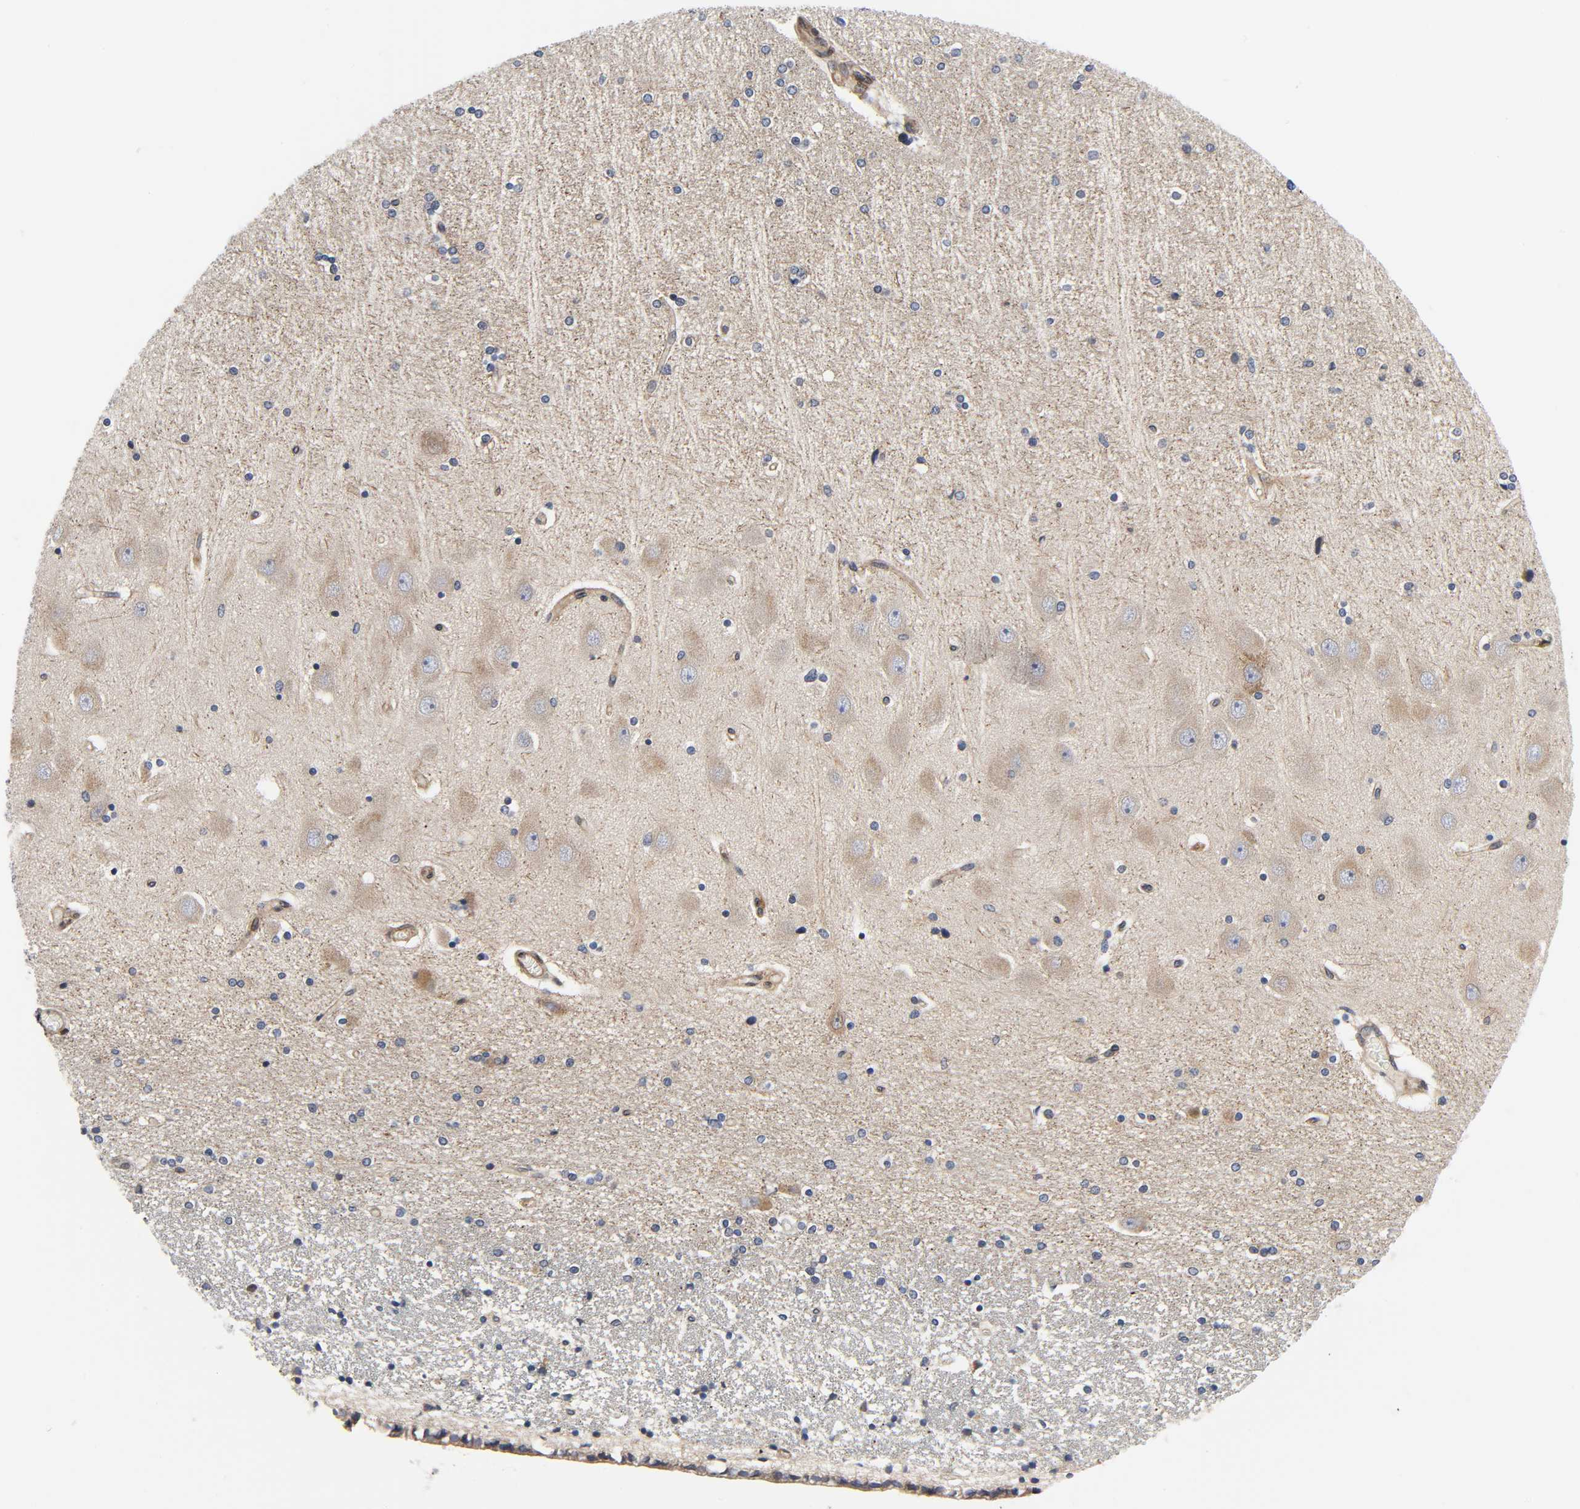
{"staining": {"intensity": "negative", "quantity": "none", "location": "none"}, "tissue": "hippocampus", "cell_type": "Glial cells", "image_type": "normal", "snomed": [{"axis": "morphology", "description": "Normal tissue, NOS"}, {"axis": "topography", "description": "Hippocampus"}], "caption": "A high-resolution micrograph shows immunohistochemistry (IHC) staining of unremarkable hippocampus, which reveals no significant expression in glial cells. Brightfield microscopy of immunohistochemistry stained with DAB (3,3'-diaminobenzidine) (brown) and hematoxylin (blue), captured at high magnification.", "gene": "ASB6", "patient": {"sex": "female", "age": 54}}